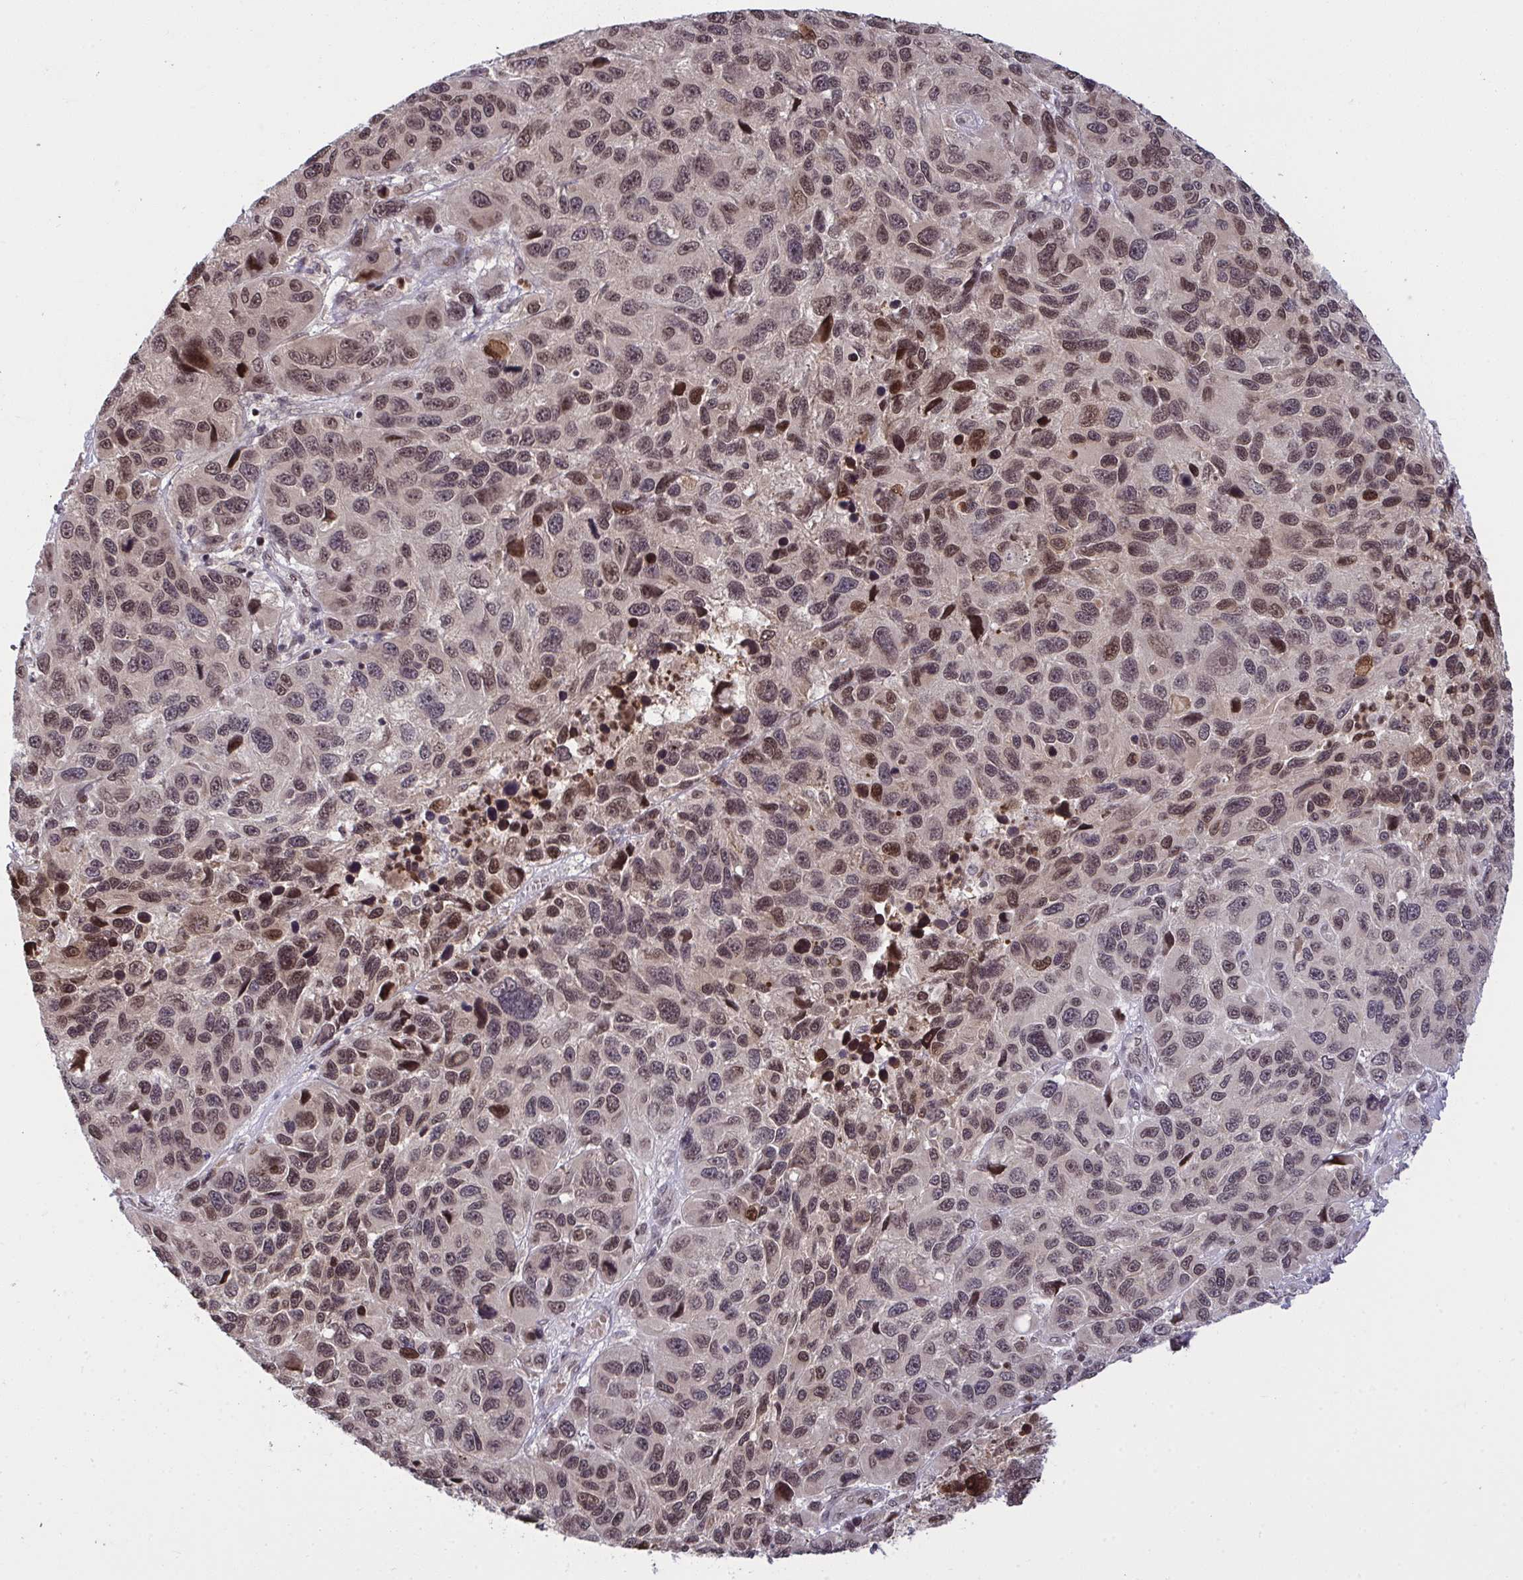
{"staining": {"intensity": "moderate", "quantity": ">75%", "location": "nuclear"}, "tissue": "melanoma", "cell_type": "Tumor cells", "image_type": "cancer", "snomed": [{"axis": "morphology", "description": "Malignant melanoma, NOS"}, {"axis": "topography", "description": "Skin"}], "caption": "Malignant melanoma tissue demonstrates moderate nuclear positivity in approximately >75% of tumor cells", "gene": "UXT", "patient": {"sex": "male", "age": 53}}